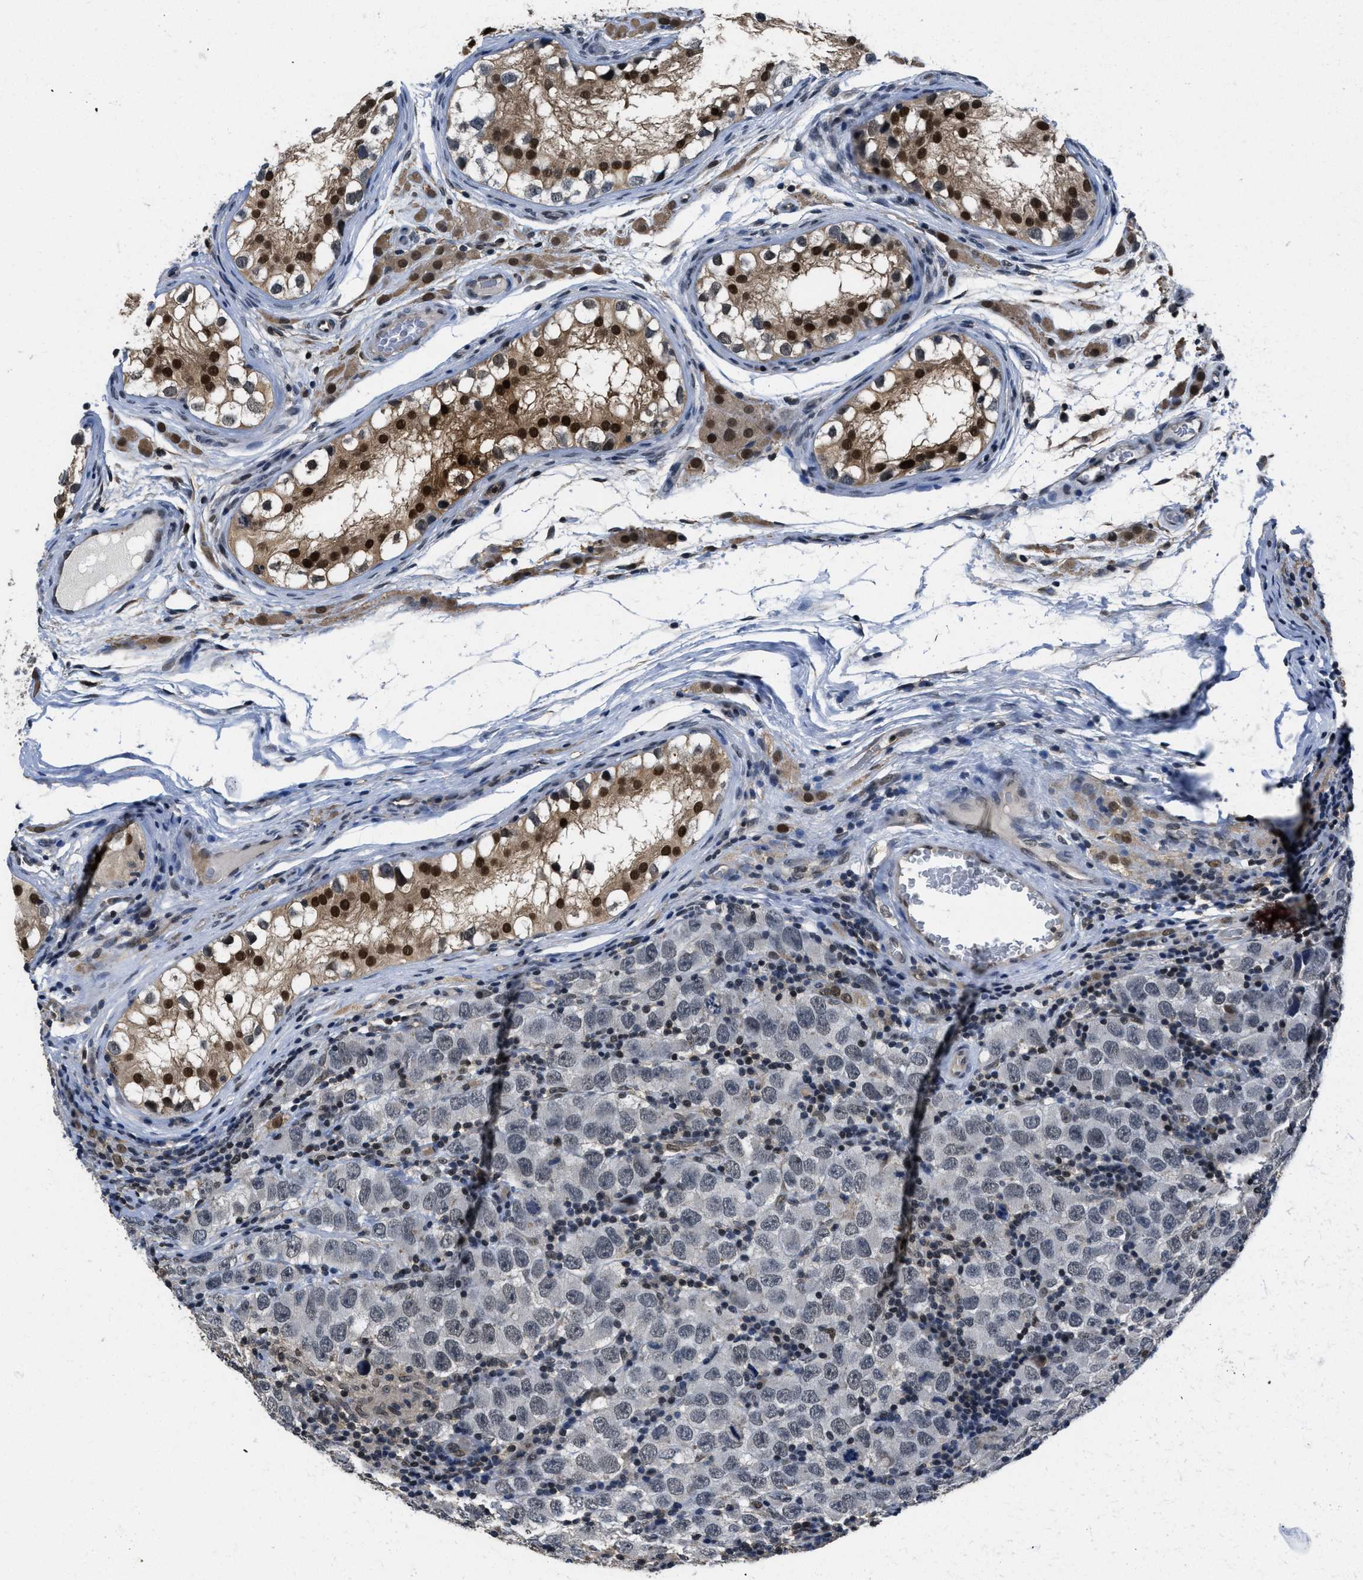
{"staining": {"intensity": "negative", "quantity": "none", "location": "none"}, "tissue": "testis cancer", "cell_type": "Tumor cells", "image_type": "cancer", "snomed": [{"axis": "morphology", "description": "Carcinoma, Embryonal, NOS"}, {"axis": "topography", "description": "Testis"}], "caption": "IHC of testis cancer displays no positivity in tumor cells.", "gene": "CUL4B", "patient": {"sex": "male", "age": 21}}